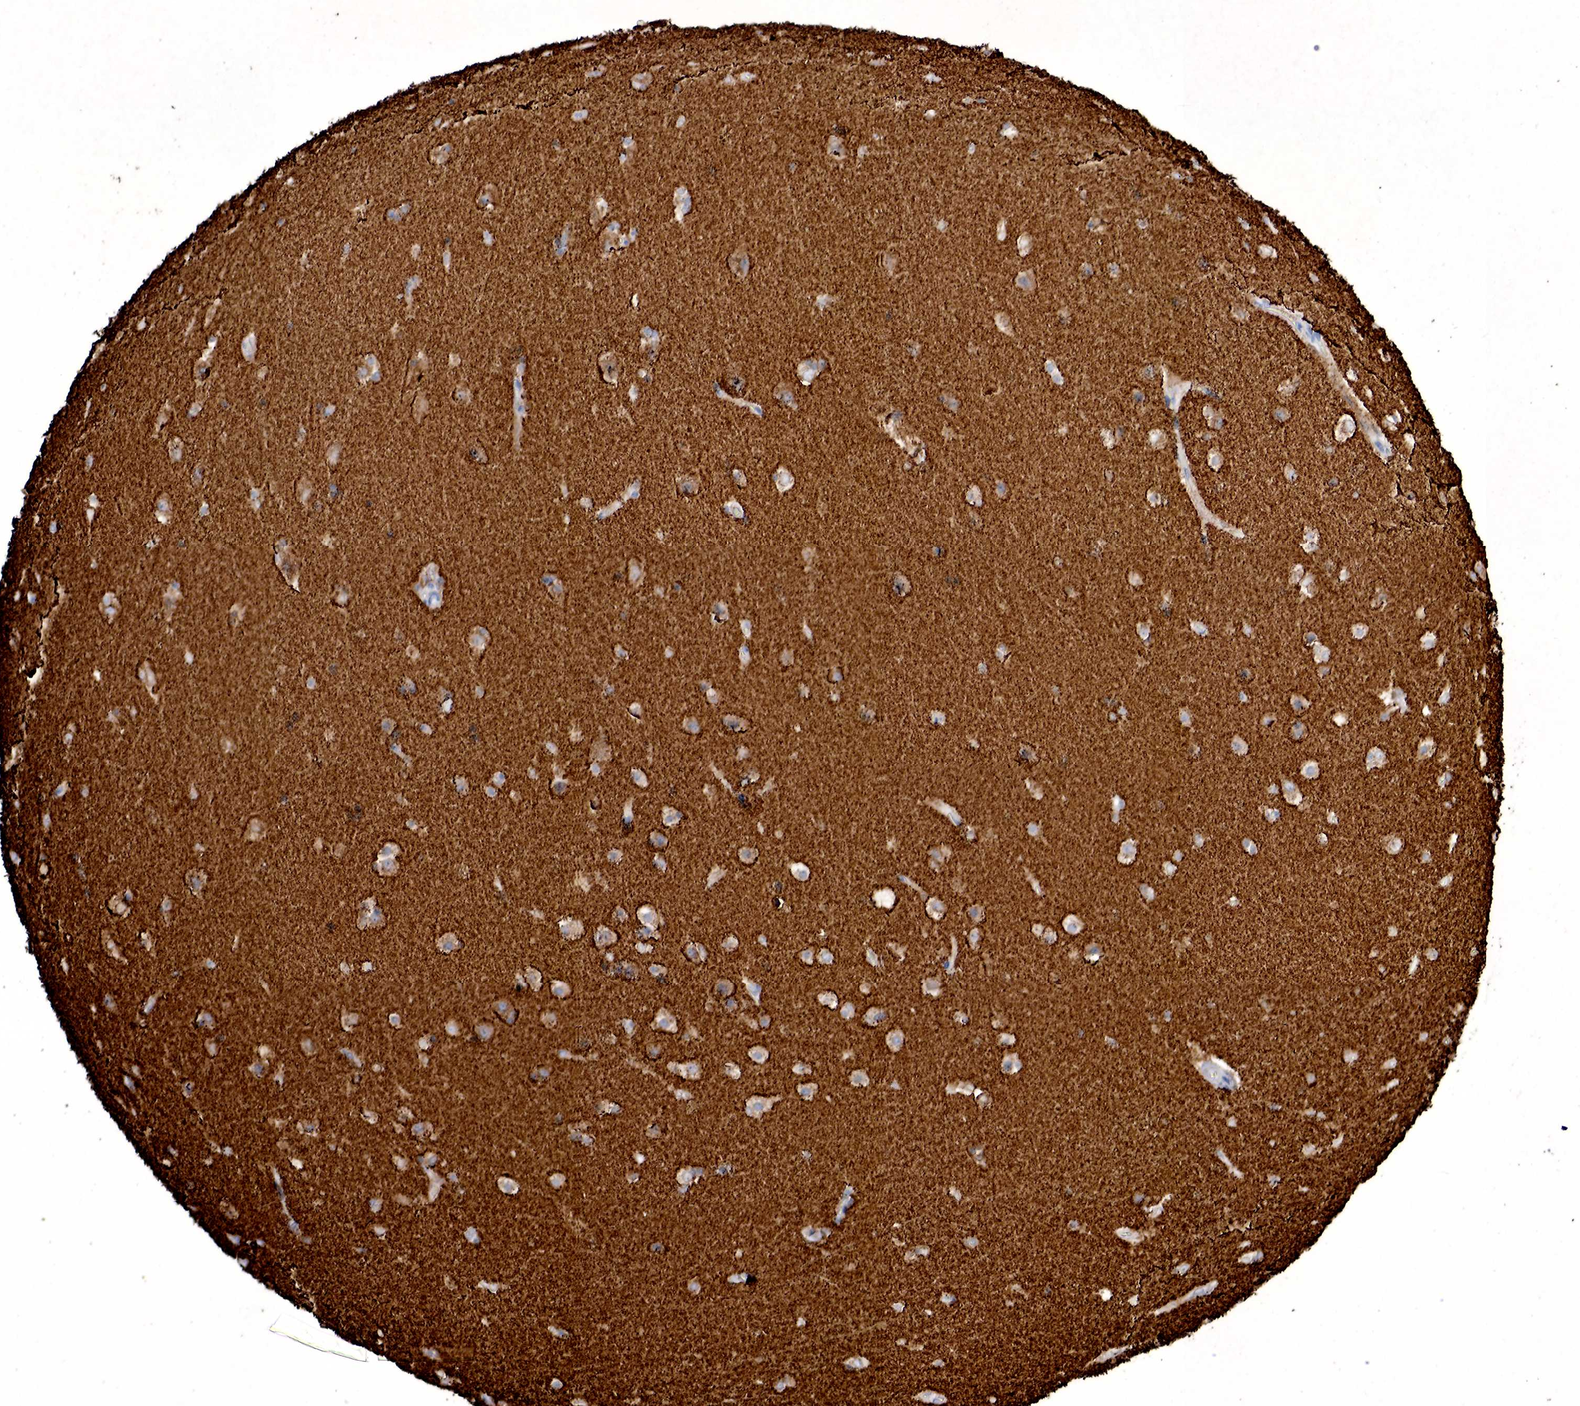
{"staining": {"intensity": "weak", "quantity": "25%-75%", "location": "cytoplasmic/membranous"}, "tissue": "cerebral cortex", "cell_type": "Endothelial cells", "image_type": "normal", "snomed": [{"axis": "morphology", "description": "Normal tissue, NOS"}, {"axis": "topography", "description": "Cerebral cortex"}, {"axis": "topography", "description": "Hippocampus"}], "caption": "An image of cerebral cortex stained for a protein exhibits weak cytoplasmic/membranous brown staining in endothelial cells. The staining was performed using DAB, with brown indicating positive protein expression. Nuclei are stained blue with hematoxylin.", "gene": "SYP", "patient": {"sex": "female", "age": 19}}